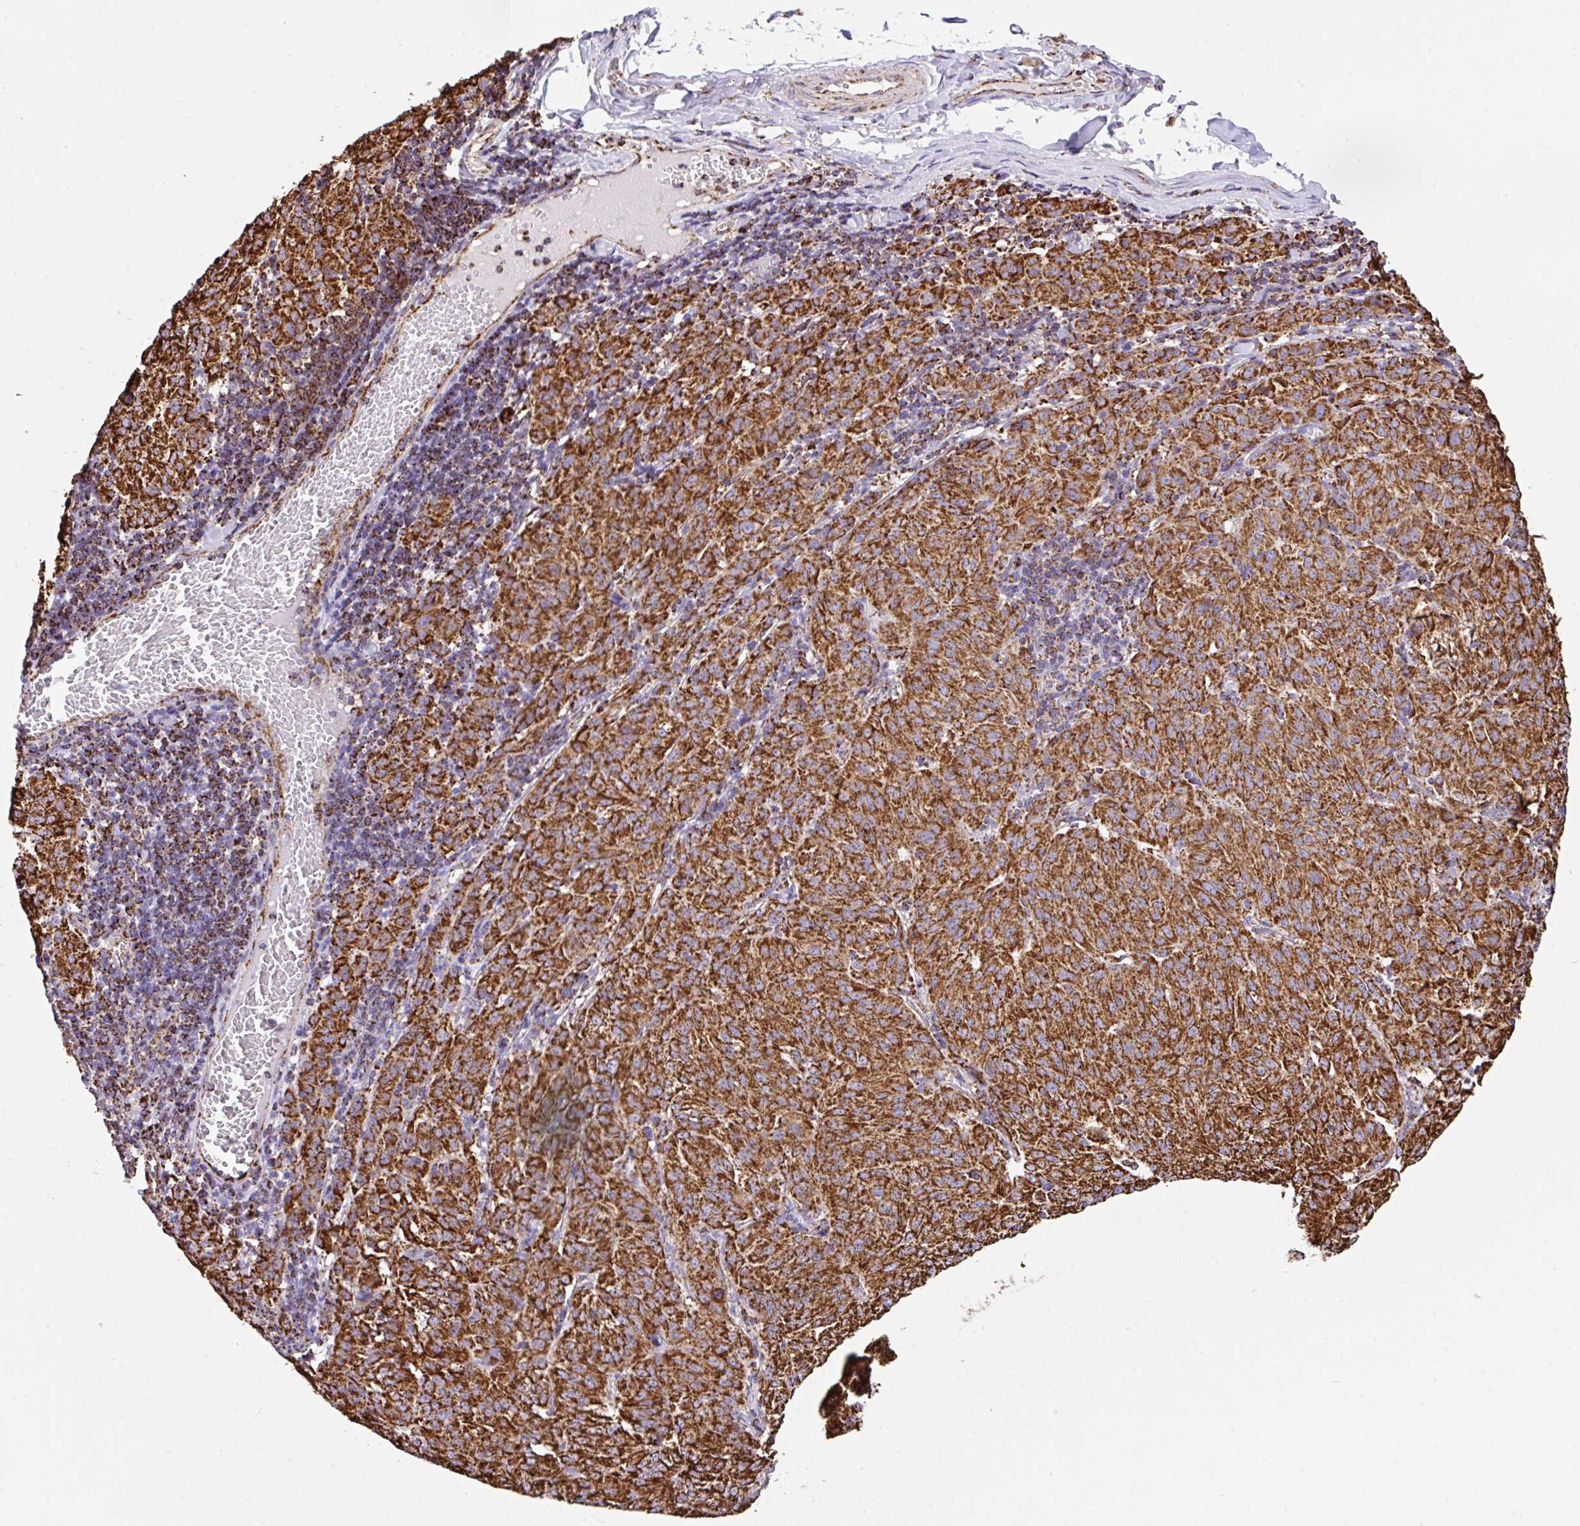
{"staining": {"intensity": "strong", "quantity": ">75%", "location": "cytoplasmic/membranous"}, "tissue": "melanoma", "cell_type": "Tumor cells", "image_type": "cancer", "snomed": [{"axis": "morphology", "description": "Malignant melanoma, NOS"}, {"axis": "topography", "description": "Skin"}], "caption": "IHC histopathology image of neoplastic tissue: human malignant melanoma stained using immunohistochemistry (IHC) reveals high levels of strong protein expression localized specifically in the cytoplasmic/membranous of tumor cells, appearing as a cytoplasmic/membranous brown color.", "gene": "ANKRD33B", "patient": {"sex": "female", "age": 72}}